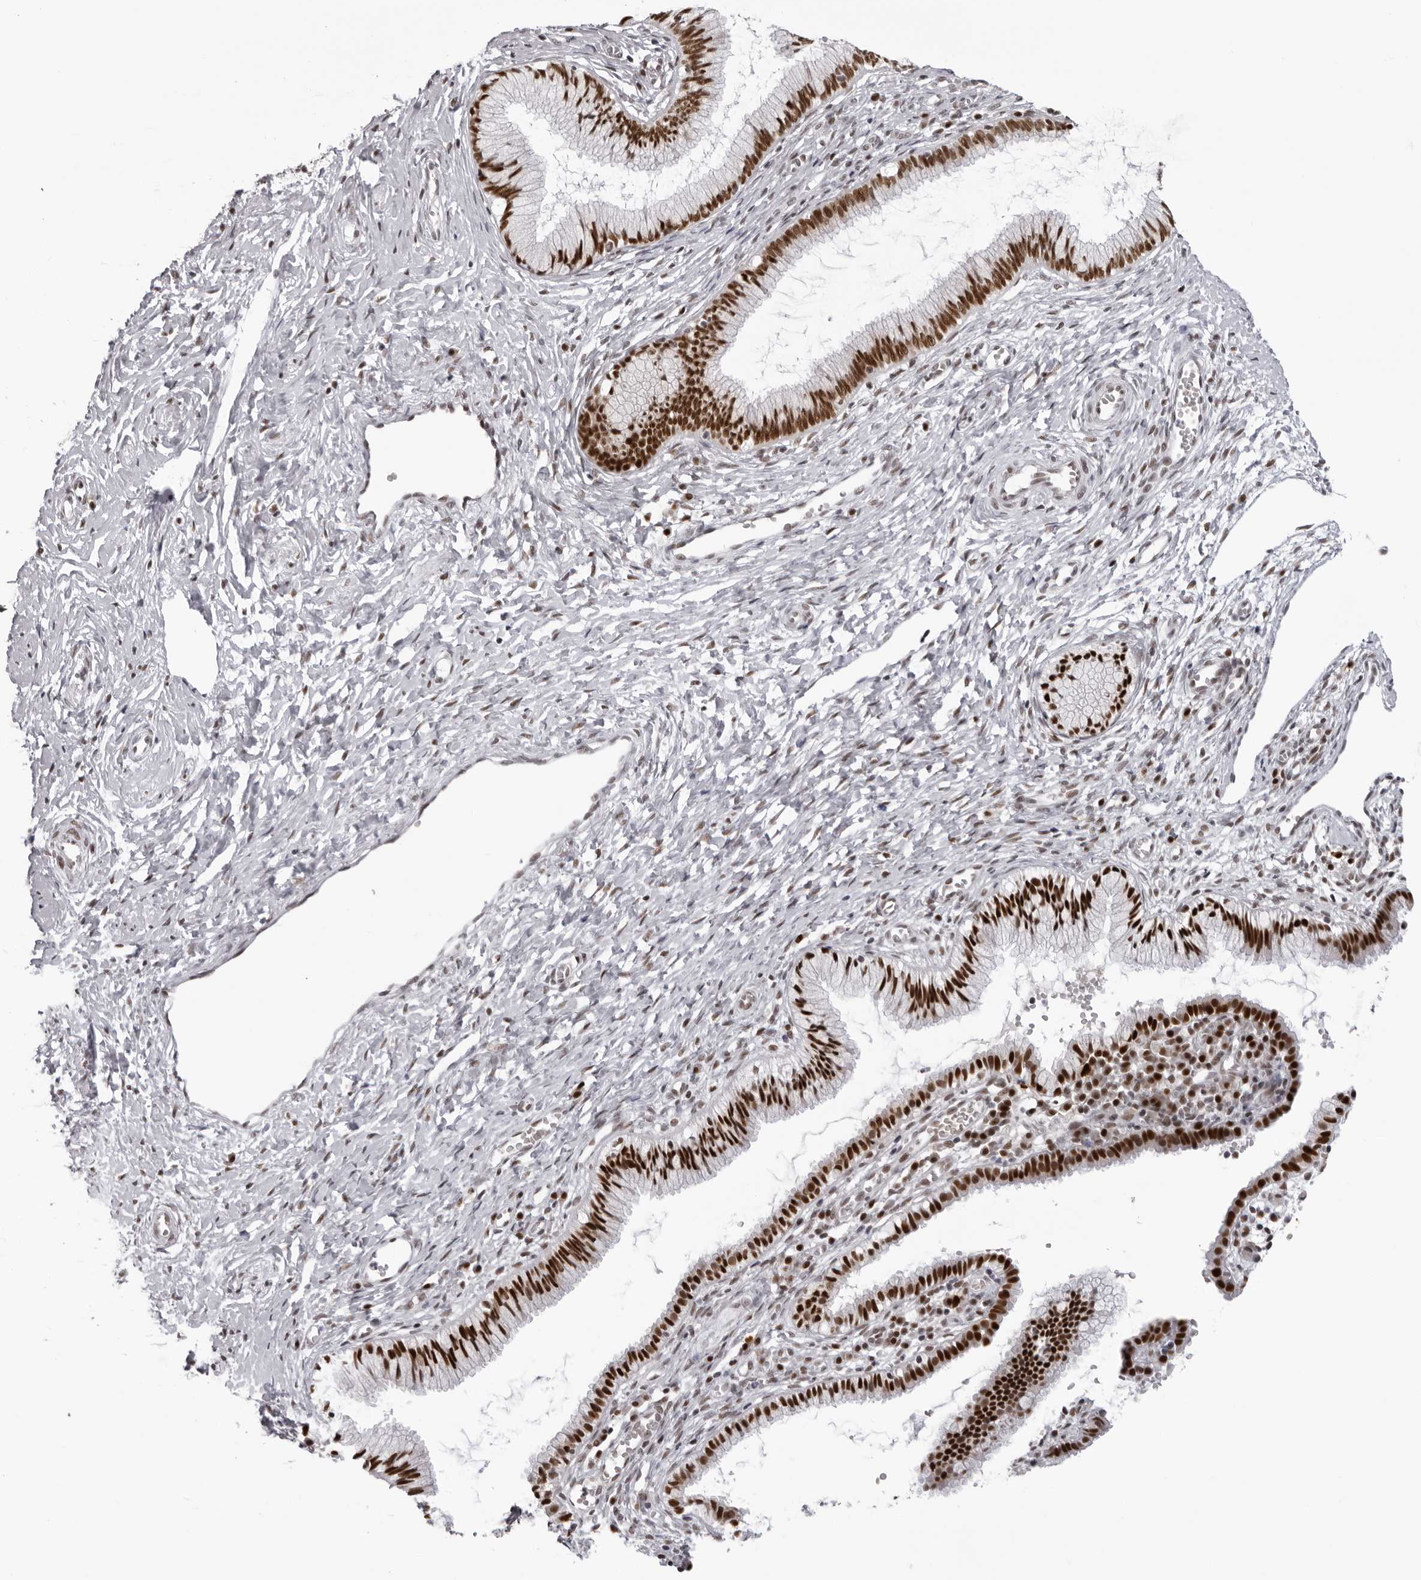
{"staining": {"intensity": "strong", "quantity": ">75%", "location": "nuclear"}, "tissue": "cervix", "cell_type": "Glandular cells", "image_type": "normal", "snomed": [{"axis": "morphology", "description": "Normal tissue, NOS"}, {"axis": "topography", "description": "Cervix"}], "caption": "A high amount of strong nuclear positivity is appreciated in about >75% of glandular cells in normal cervix.", "gene": "HEXIM2", "patient": {"sex": "female", "age": 27}}